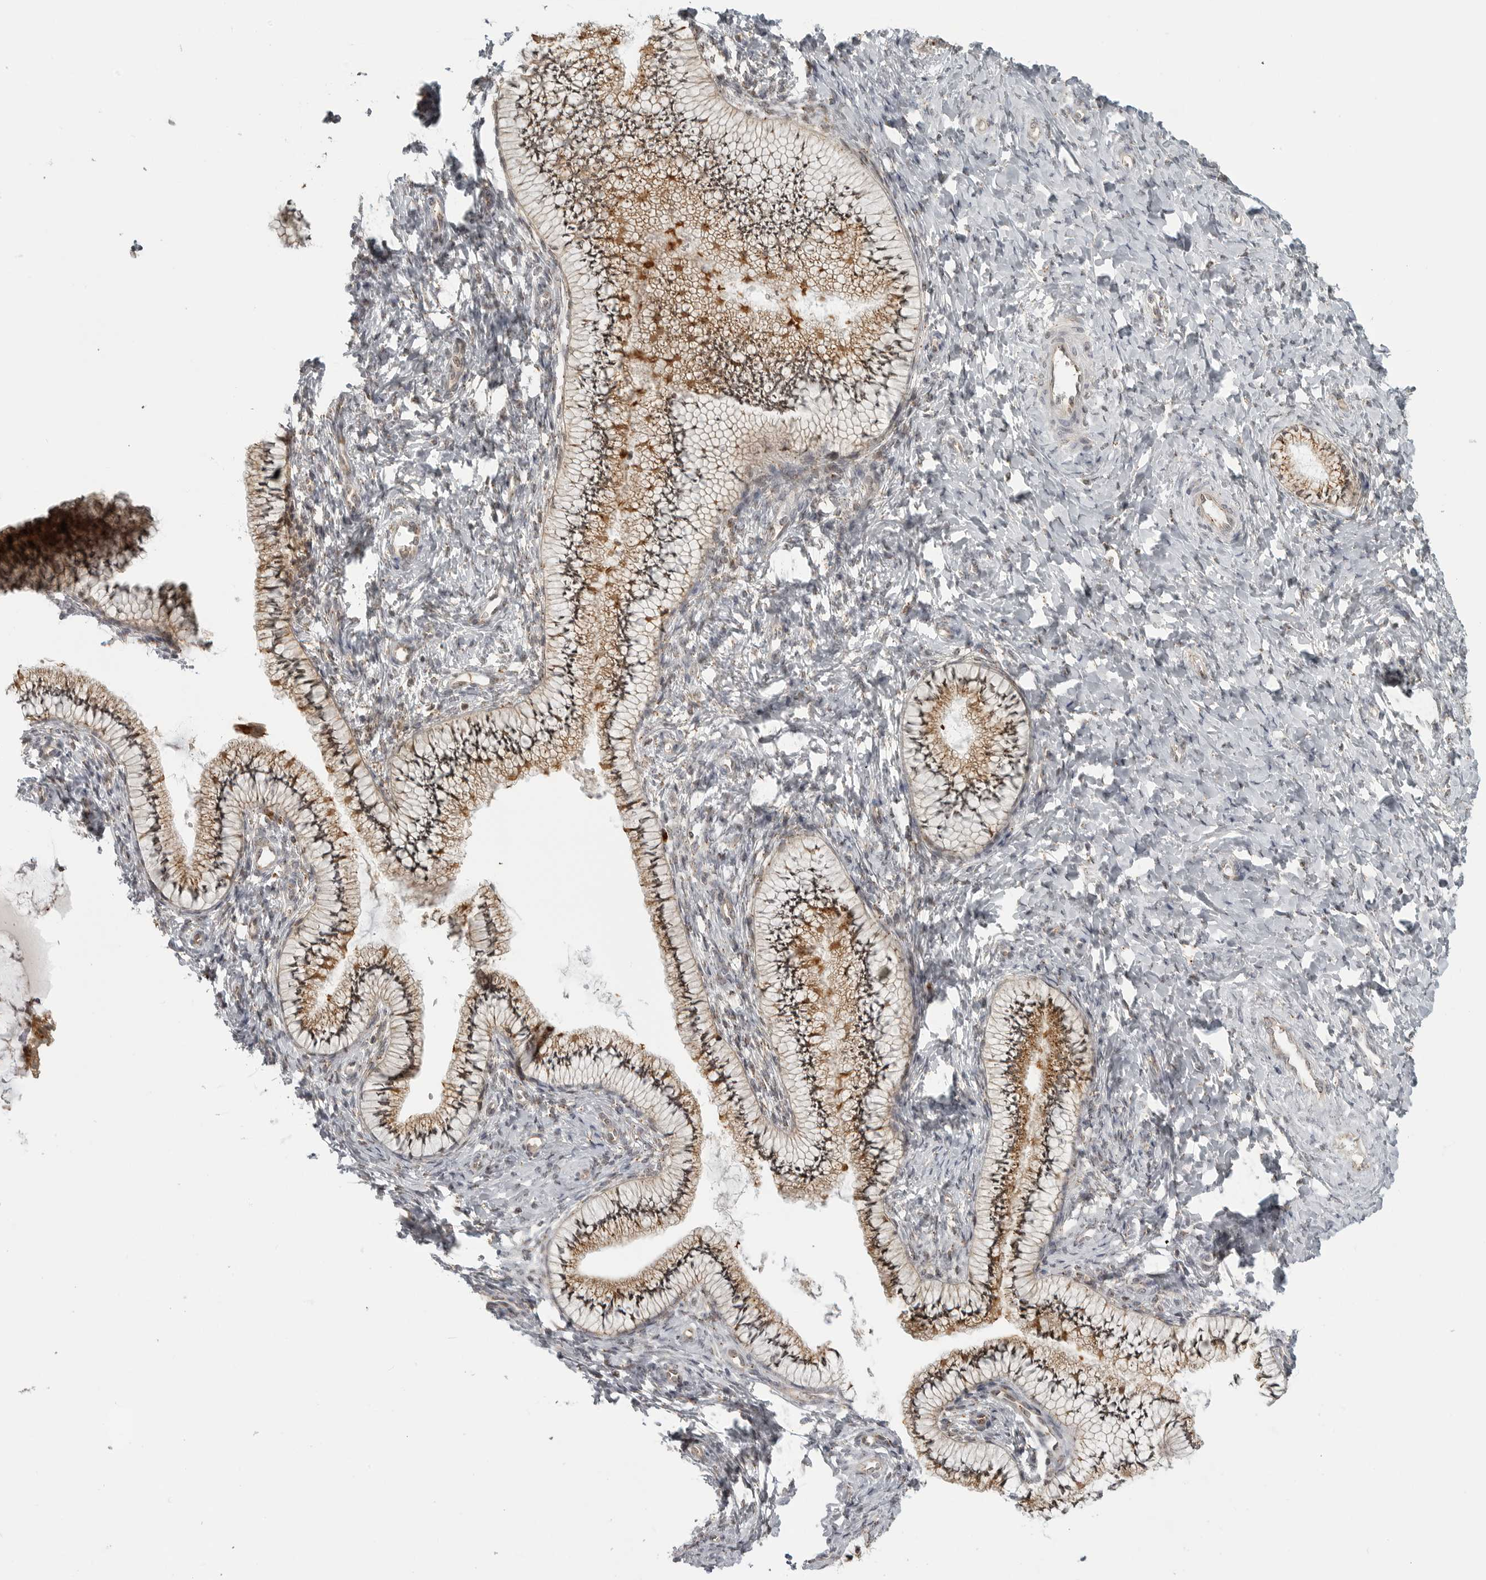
{"staining": {"intensity": "moderate", "quantity": ">75%", "location": "cytoplasmic/membranous"}, "tissue": "cervix", "cell_type": "Glandular cells", "image_type": "normal", "snomed": [{"axis": "morphology", "description": "Normal tissue, NOS"}, {"axis": "topography", "description": "Cervix"}], "caption": "Moderate cytoplasmic/membranous expression is present in approximately >75% of glandular cells in unremarkable cervix. The staining was performed using DAB (3,3'-diaminobenzidine), with brown indicating positive protein expression. Nuclei are stained blue with hematoxylin.", "gene": "COPA", "patient": {"sex": "female", "age": 36}}